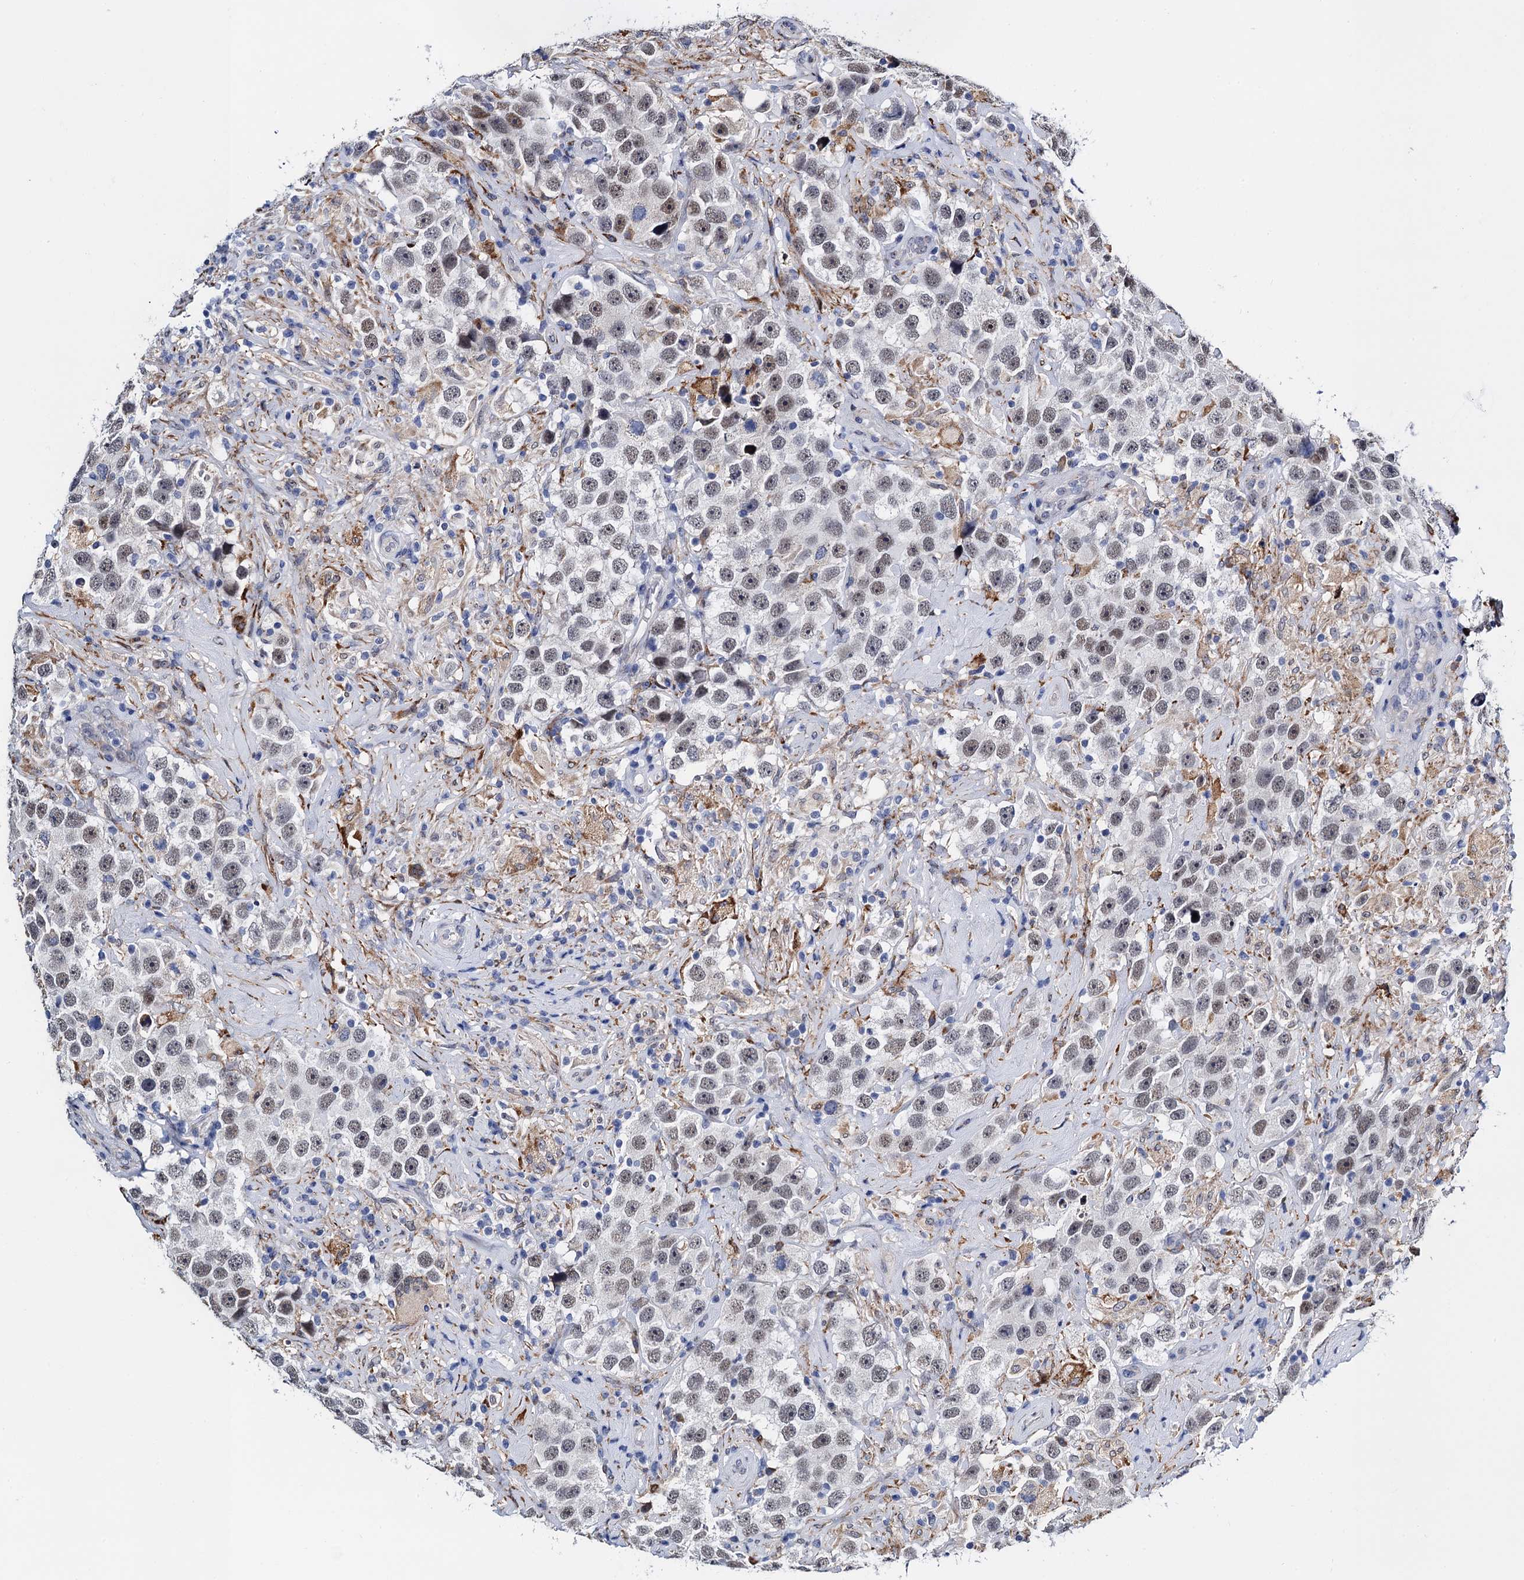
{"staining": {"intensity": "weak", "quantity": "25%-75%", "location": "nuclear"}, "tissue": "testis cancer", "cell_type": "Tumor cells", "image_type": "cancer", "snomed": [{"axis": "morphology", "description": "Seminoma, NOS"}, {"axis": "topography", "description": "Testis"}], "caption": "High-power microscopy captured an IHC photomicrograph of seminoma (testis), revealing weak nuclear positivity in about 25%-75% of tumor cells. Nuclei are stained in blue.", "gene": "SLC7A10", "patient": {"sex": "male", "age": 49}}